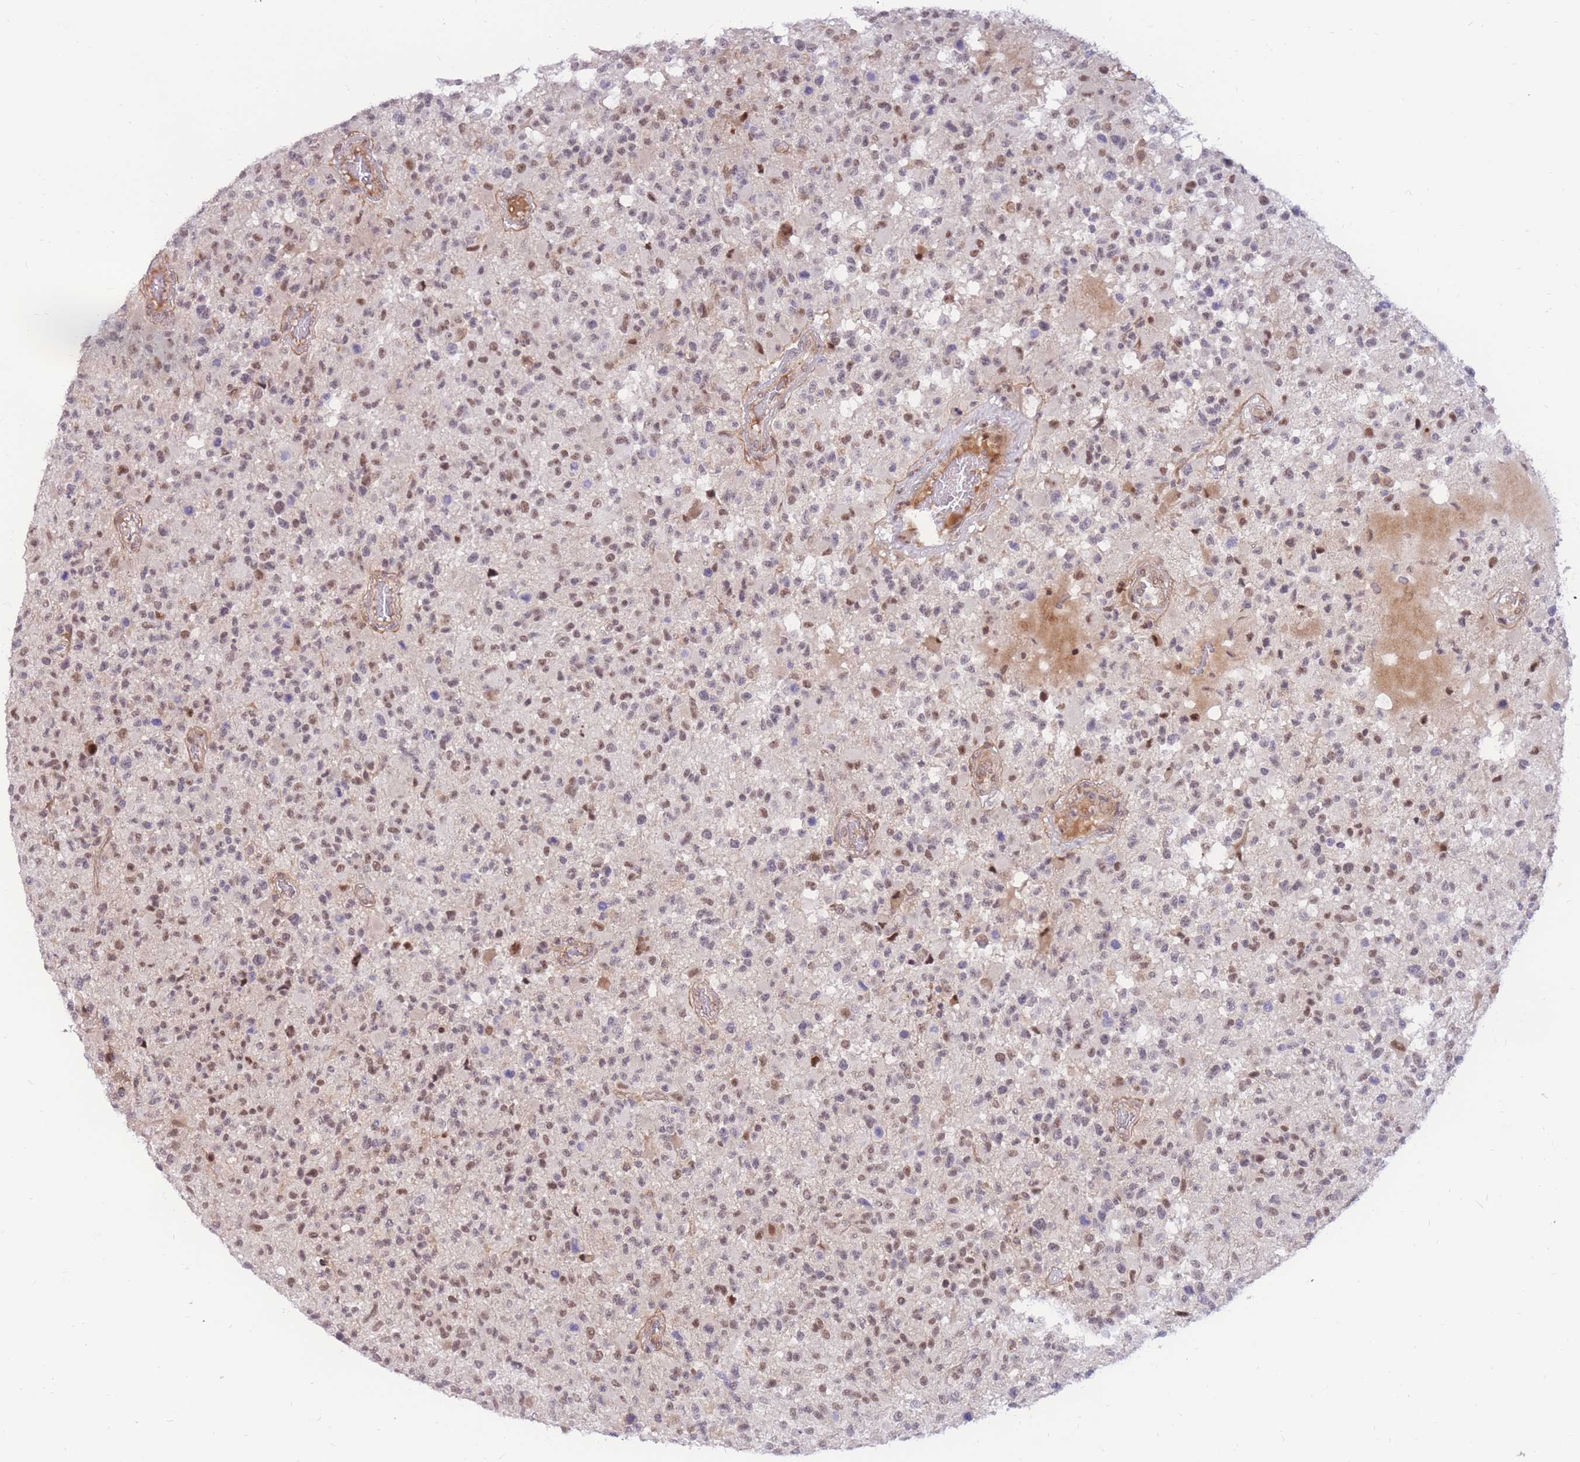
{"staining": {"intensity": "moderate", "quantity": "25%-75%", "location": "nuclear"}, "tissue": "glioma", "cell_type": "Tumor cells", "image_type": "cancer", "snomed": [{"axis": "morphology", "description": "Glioma, malignant, High grade"}, {"axis": "morphology", "description": "Glioblastoma, NOS"}, {"axis": "topography", "description": "Brain"}], "caption": "Glioma tissue displays moderate nuclear positivity in about 25%-75% of tumor cells", "gene": "ERICH6B", "patient": {"sex": "male", "age": 60}}